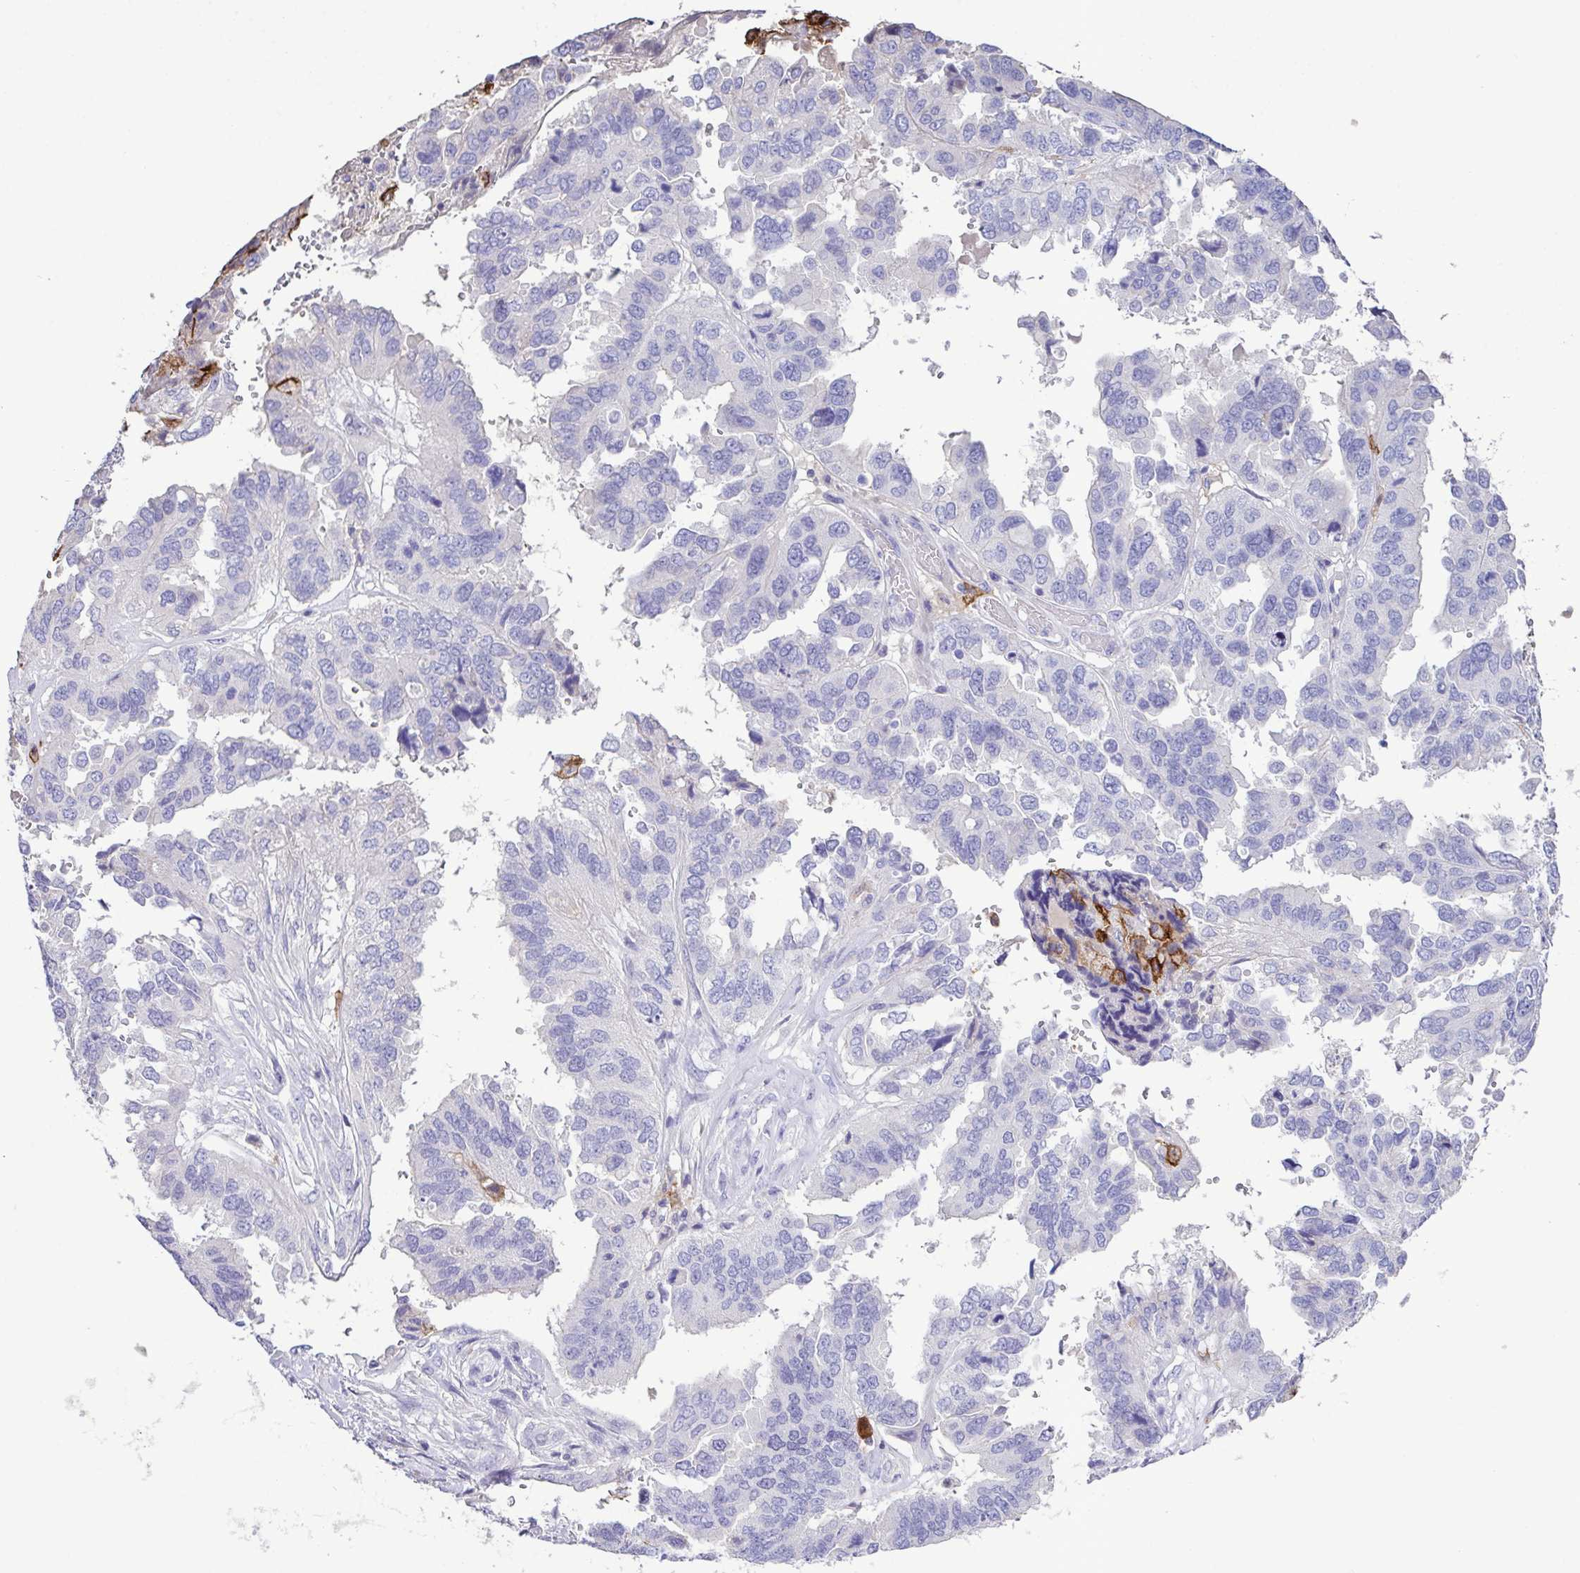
{"staining": {"intensity": "negative", "quantity": "none", "location": "none"}, "tissue": "ovarian cancer", "cell_type": "Tumor cells", "image_type": "cancer", "snomed": [{"axis": "morphology", "description": "Cystadenocarcinoma, serous, NOS"}, {"axis": "topography", "description": "Ovary"}], "caption": "An immunohistochemistry histopathology image of ovarian serous cystadenocarcinoma is shown. There is no staining in tumor cells of ovarian serous cystadenocarcinoma.", "gene": "MARCO", "patient": {"sex": "female", "age": 79}}